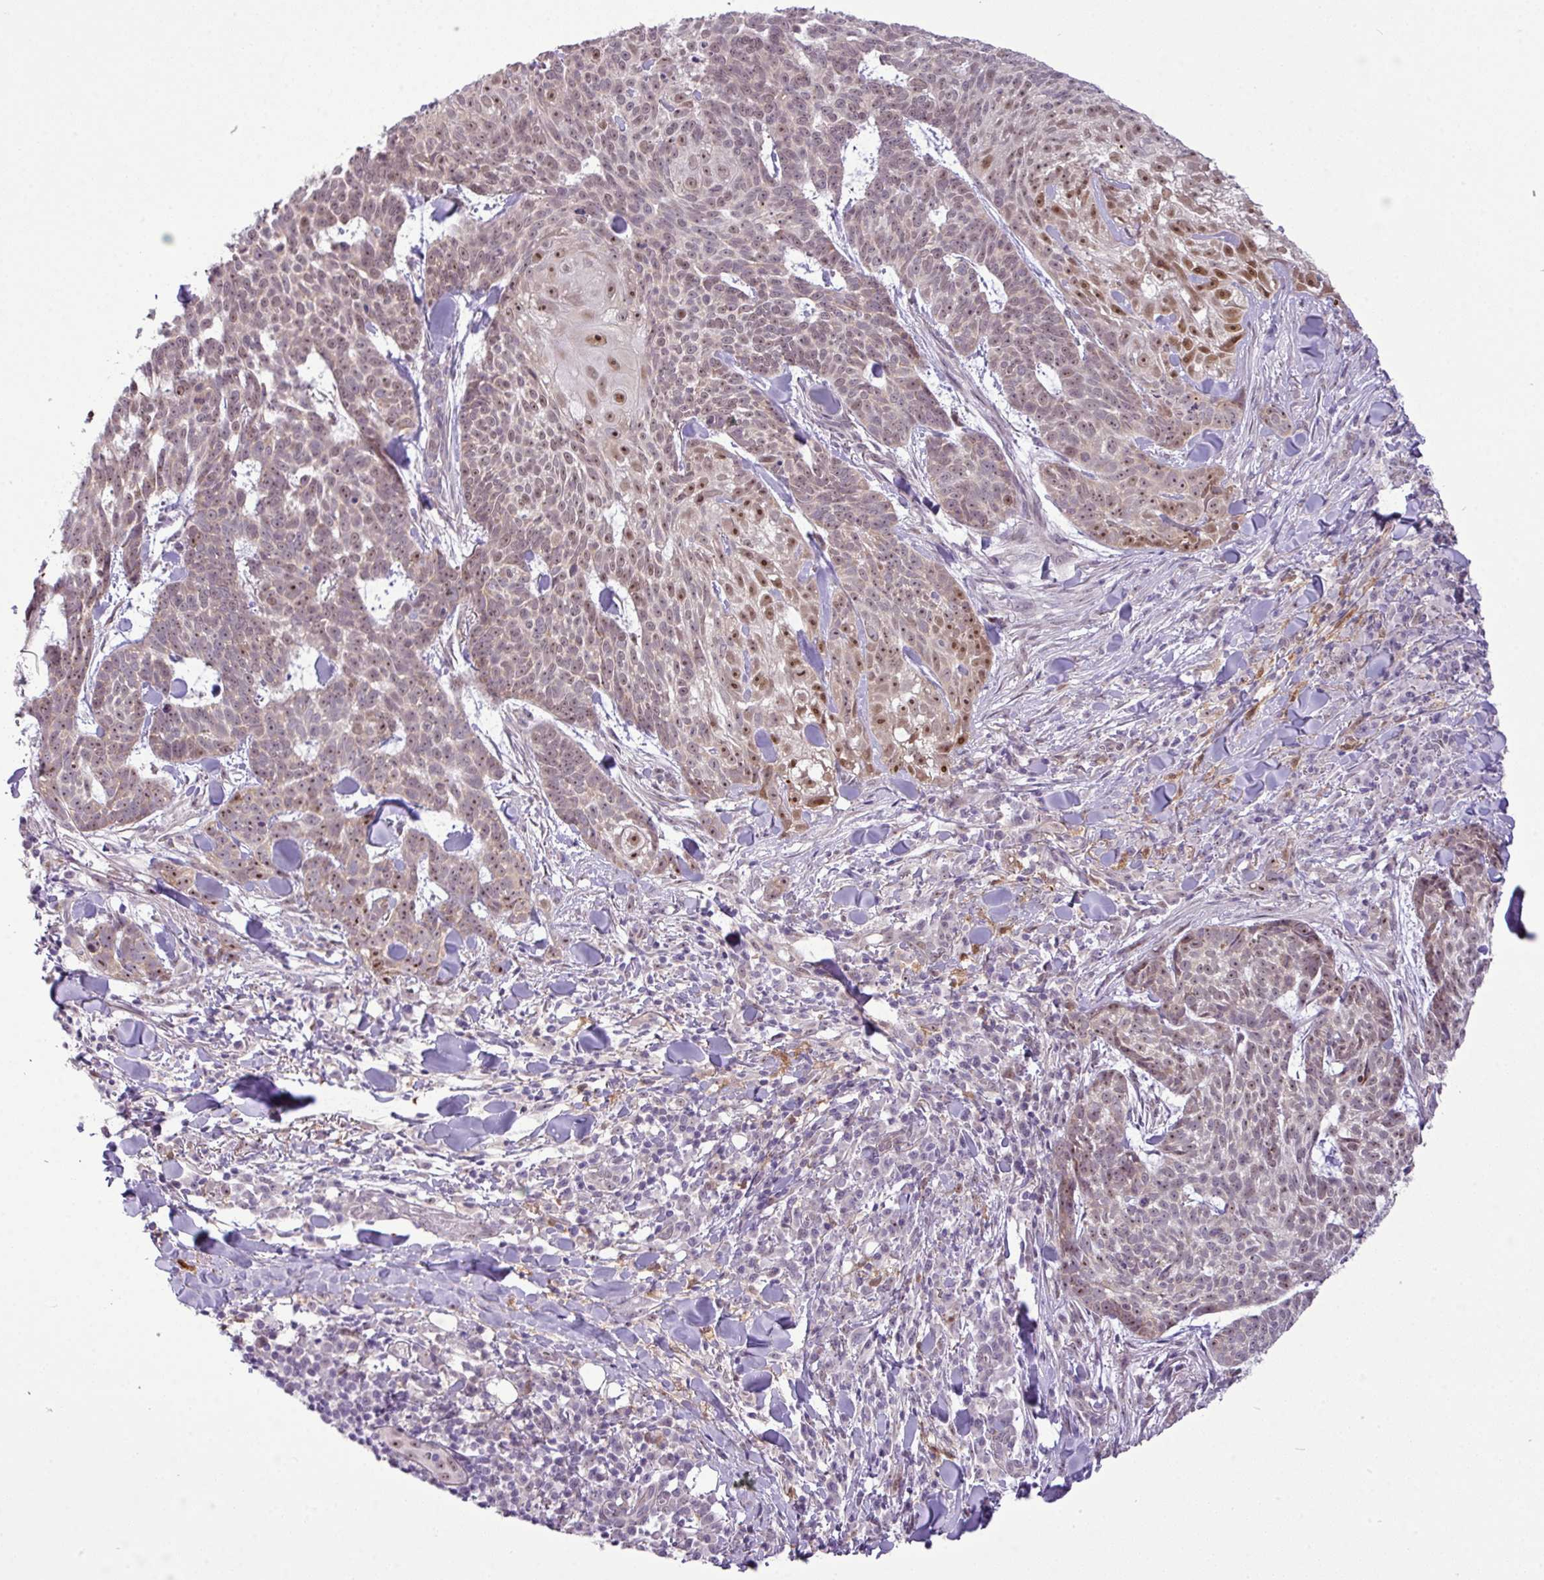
{"staining": {"intensity": "moderate", "quantity": "25%-75%", "location": "nuclear"}, "tissue": "skin cancer", "cell_type": "Tumor cells", "image_type": "cancer", "snomed": [{"axis": "morphology", "description": "Basal cell carcinoma"}, {"axis": "topography", "description": "Skin"}], "caption": "This is a micrograph of IHC staining of basal cell carcinoma (skin), which shows moderate staining in the nuclear of tumor cells.", "gene": "MAK16", "patient": {"sex": "female", "age": 93}}